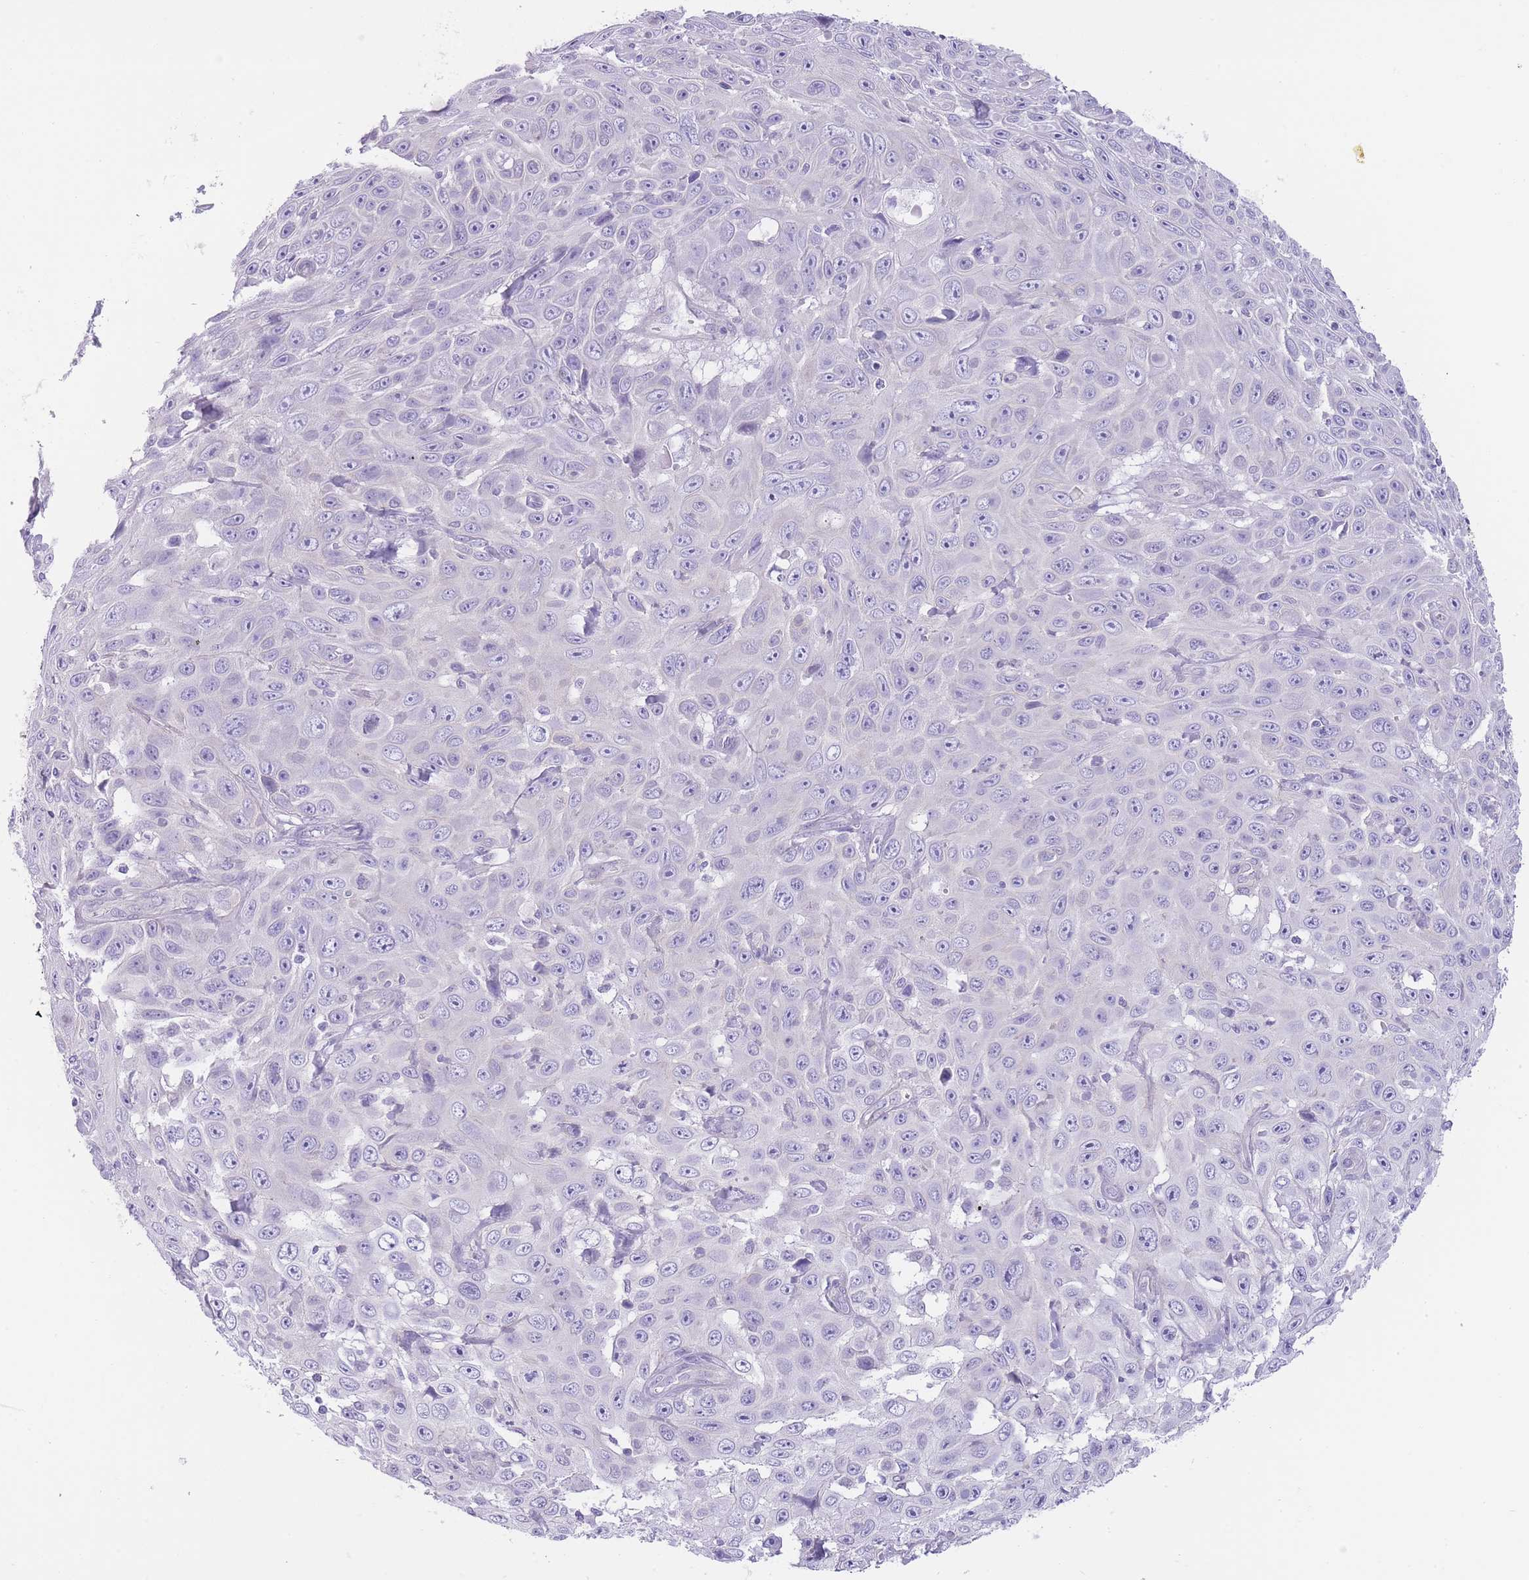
{"staining": {"intensity": "negative", "quantity": "none", "location": "none"}, "tissue": "skin cancer", "cell_type": "Tumor cells", "image_type": "cancer", "snomed": [{"axis": "morphology", "description": "Squamous cell carcinoma, NOS"}, {"axis": "topography", "description": "Skin"}], "caption": "DAB immunohistochemical staining of skin squamous cell carcinoma shows no significant positivity in tumor cells. (DAB (3,3'-diaminobenzidine) IHC, high magnification).", "gene": "OR11H12", "patient": {"sex": "male", "age": 82}}